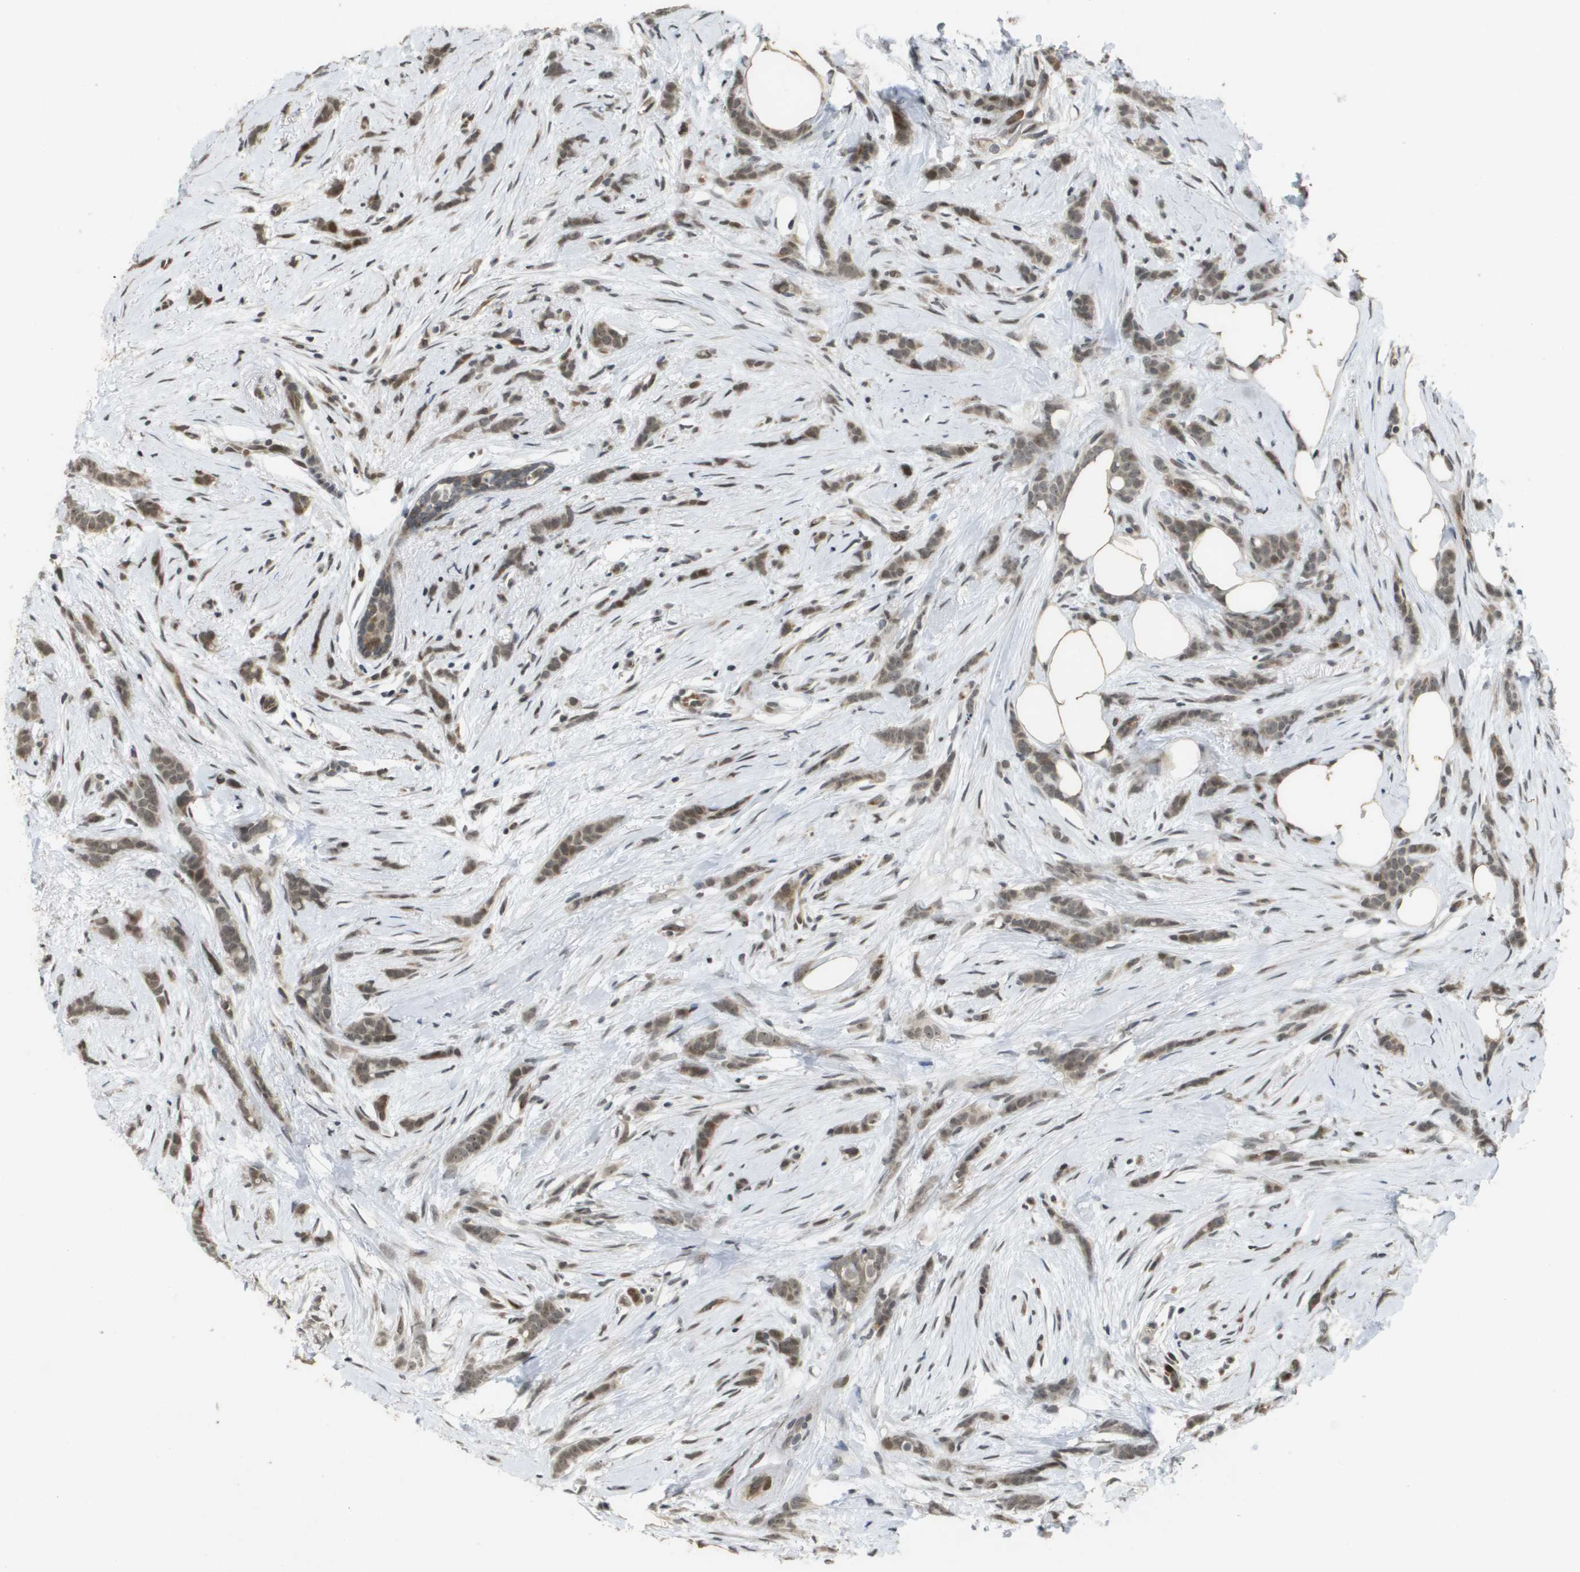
{"staining": {"intensity": "weak", "quantity": ">75%", "location": "cytoplasmic/membranous,nuclear"}, "tissue": "breast cancer", "cell_type": "Tumor cells", "image_type": "cancer", "snomed": [{"axis": "morphology", "description": "Lobular carcinoma, in situ"}, {"axis": "morphology", "description": "Lobular carcinoma"}, {"axis": "topography", "description": "Breast"}], "caption": "Human lobular carcinoma (breast) stained for a protein (brown) demonstrates weak cytoplasmic/membranous and nuclear positive staining in approximately >75% of tumor cells.", "gene": "KAT5", "patient": {"sex": "female", "age": 41}}